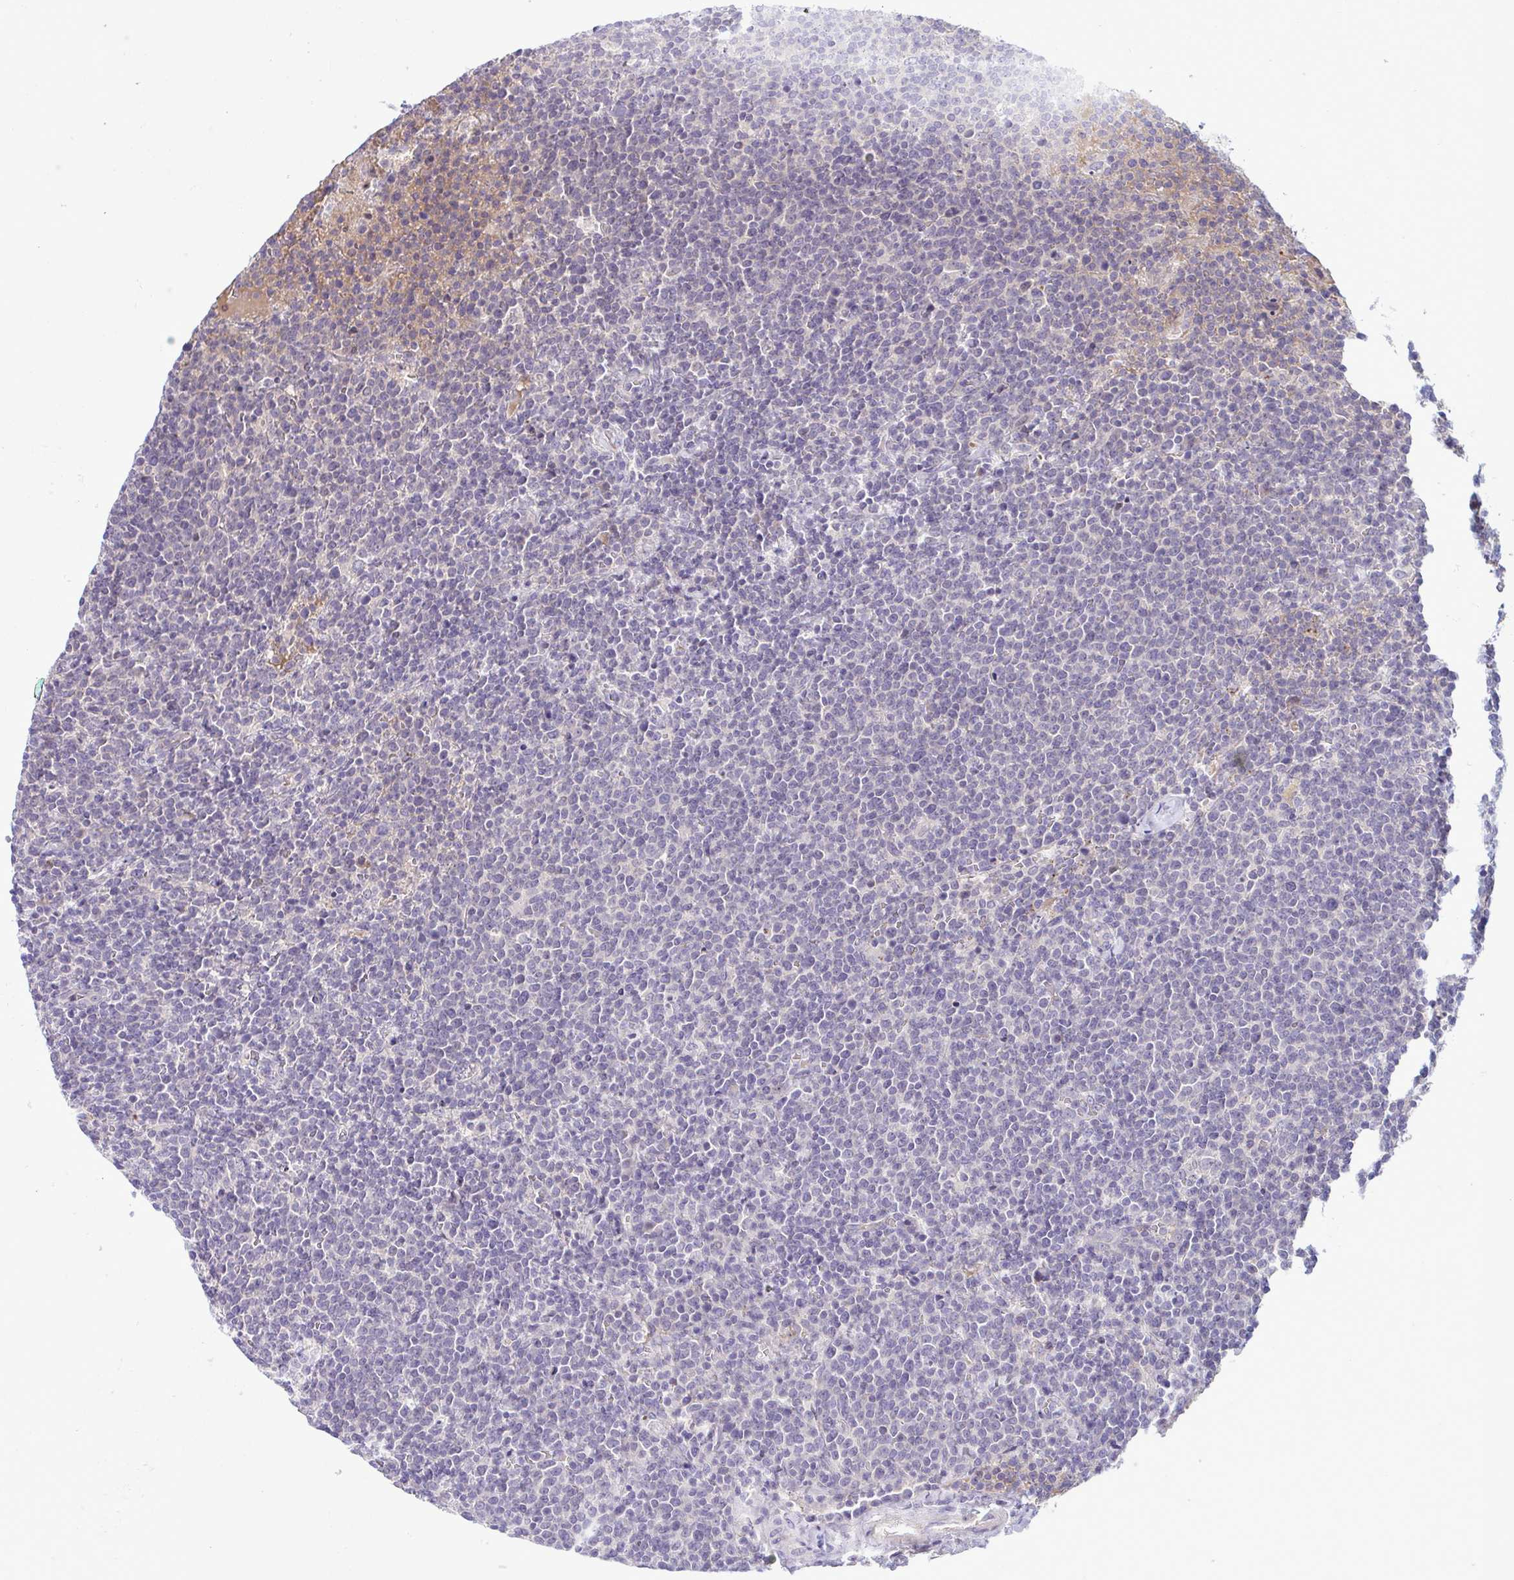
{"staining": {"intensity": "negative", "quantity": "none", "location": "none"}, "tissue": "lymphoma", "cell_type": "Tumor cells", "image_type": "cancer", "snomed": [{"axis": "morphology", "description": "Malignant lymphoma, non-Hodgkin's type, High grade"}, {"axis": "topography", "description": "Lymph node"}], "caption": "An IHC image of lymphoma is shown. There is no staining in tumor cells of lymphoma.", "gene": "SYNPO2L", "patient": {"sex": "male", "age": 61}}